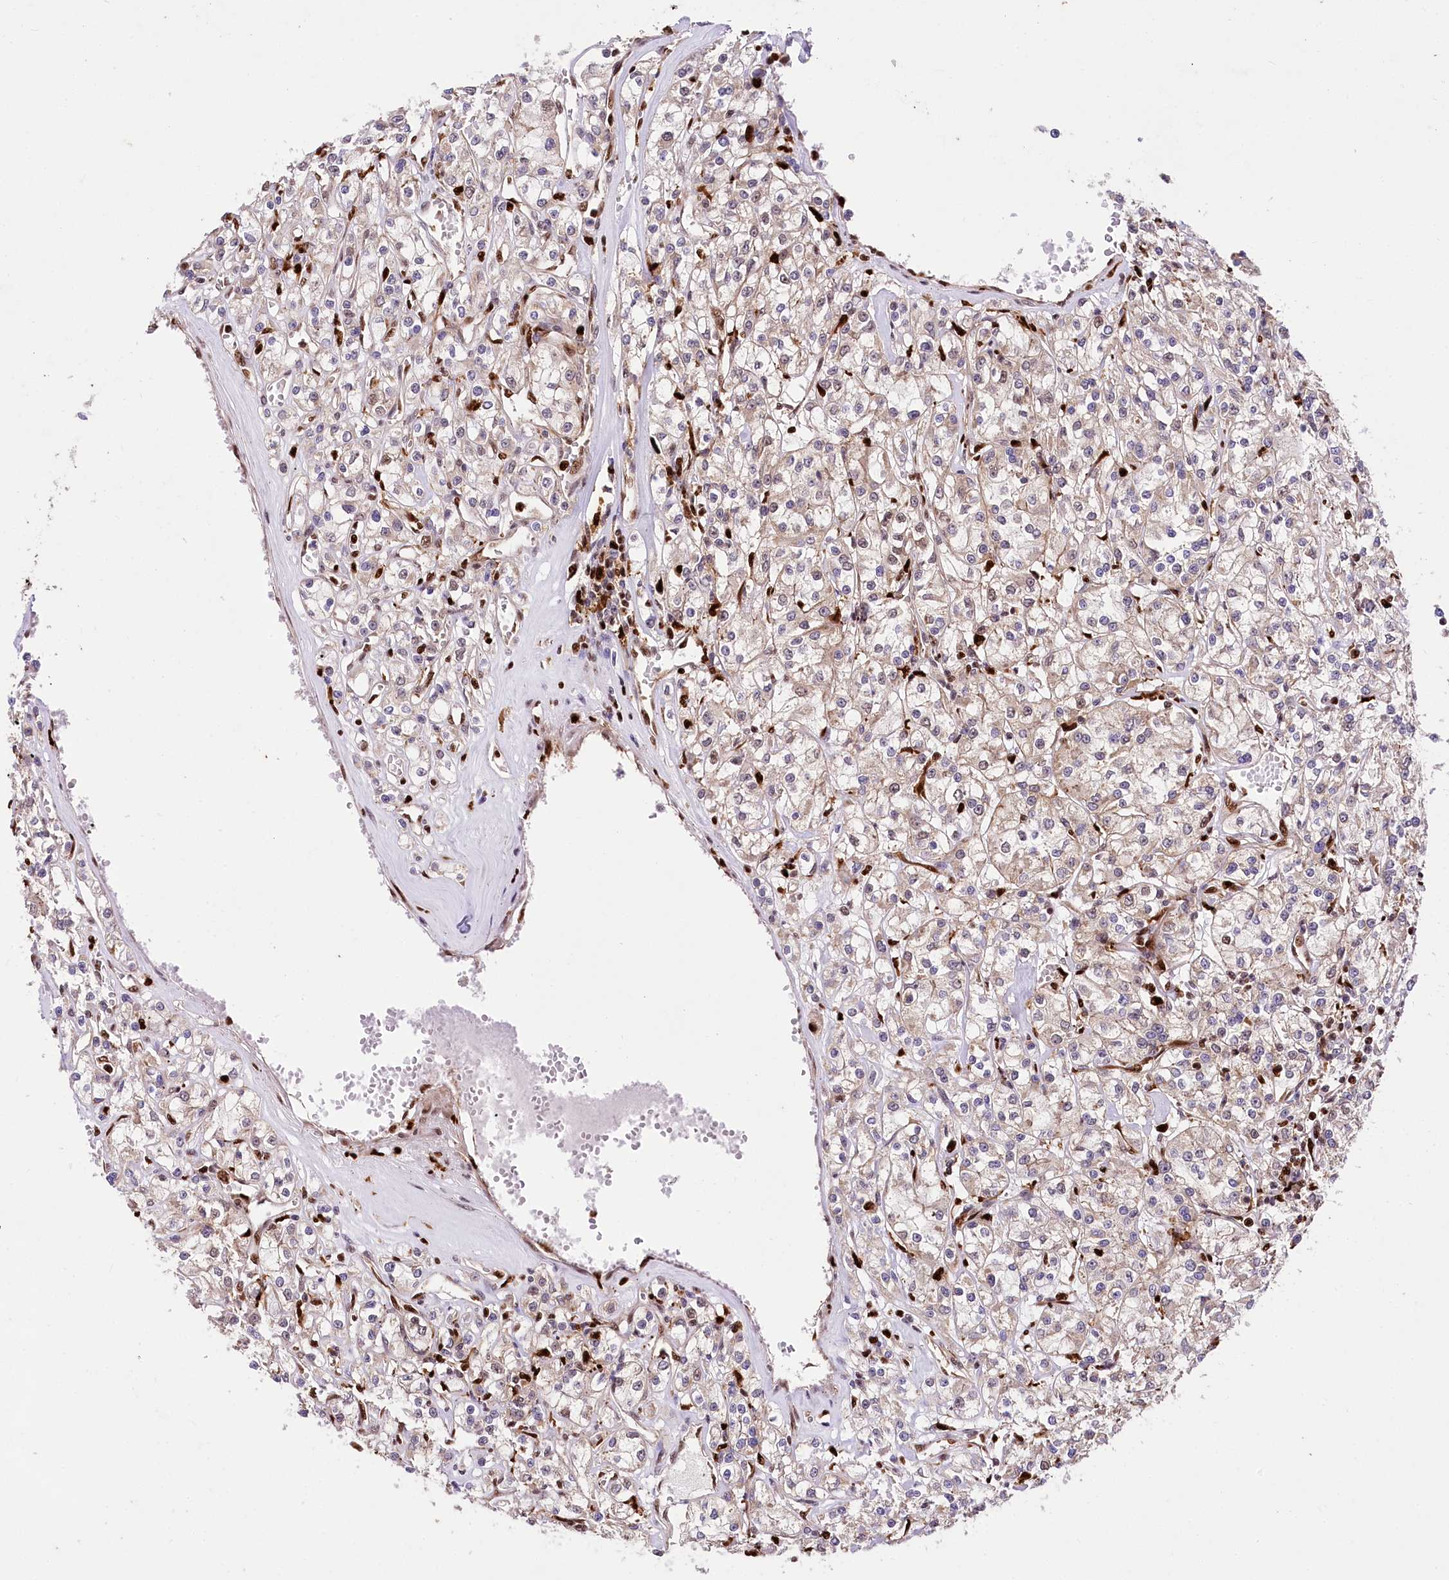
{"staining": {"intensity": "weak", "quantity": "<25%", "location": "cytoplasmic/membranous"}, "tissue": "renal cancer", "cell_type": "Tumor cells", "image_type": "cancer", "snomed": [{"axis": "morphology", "description": "Adenocarcinoma, NOS"}, {"axis": "topography", "description": "Kidney"}], "caption": "This is a image of IHC staining of adenocarcinoma (renal), which shows no expression in tumor cells.", "gene": "FIGN", "patient": {"sex": "female", "age": 59}}